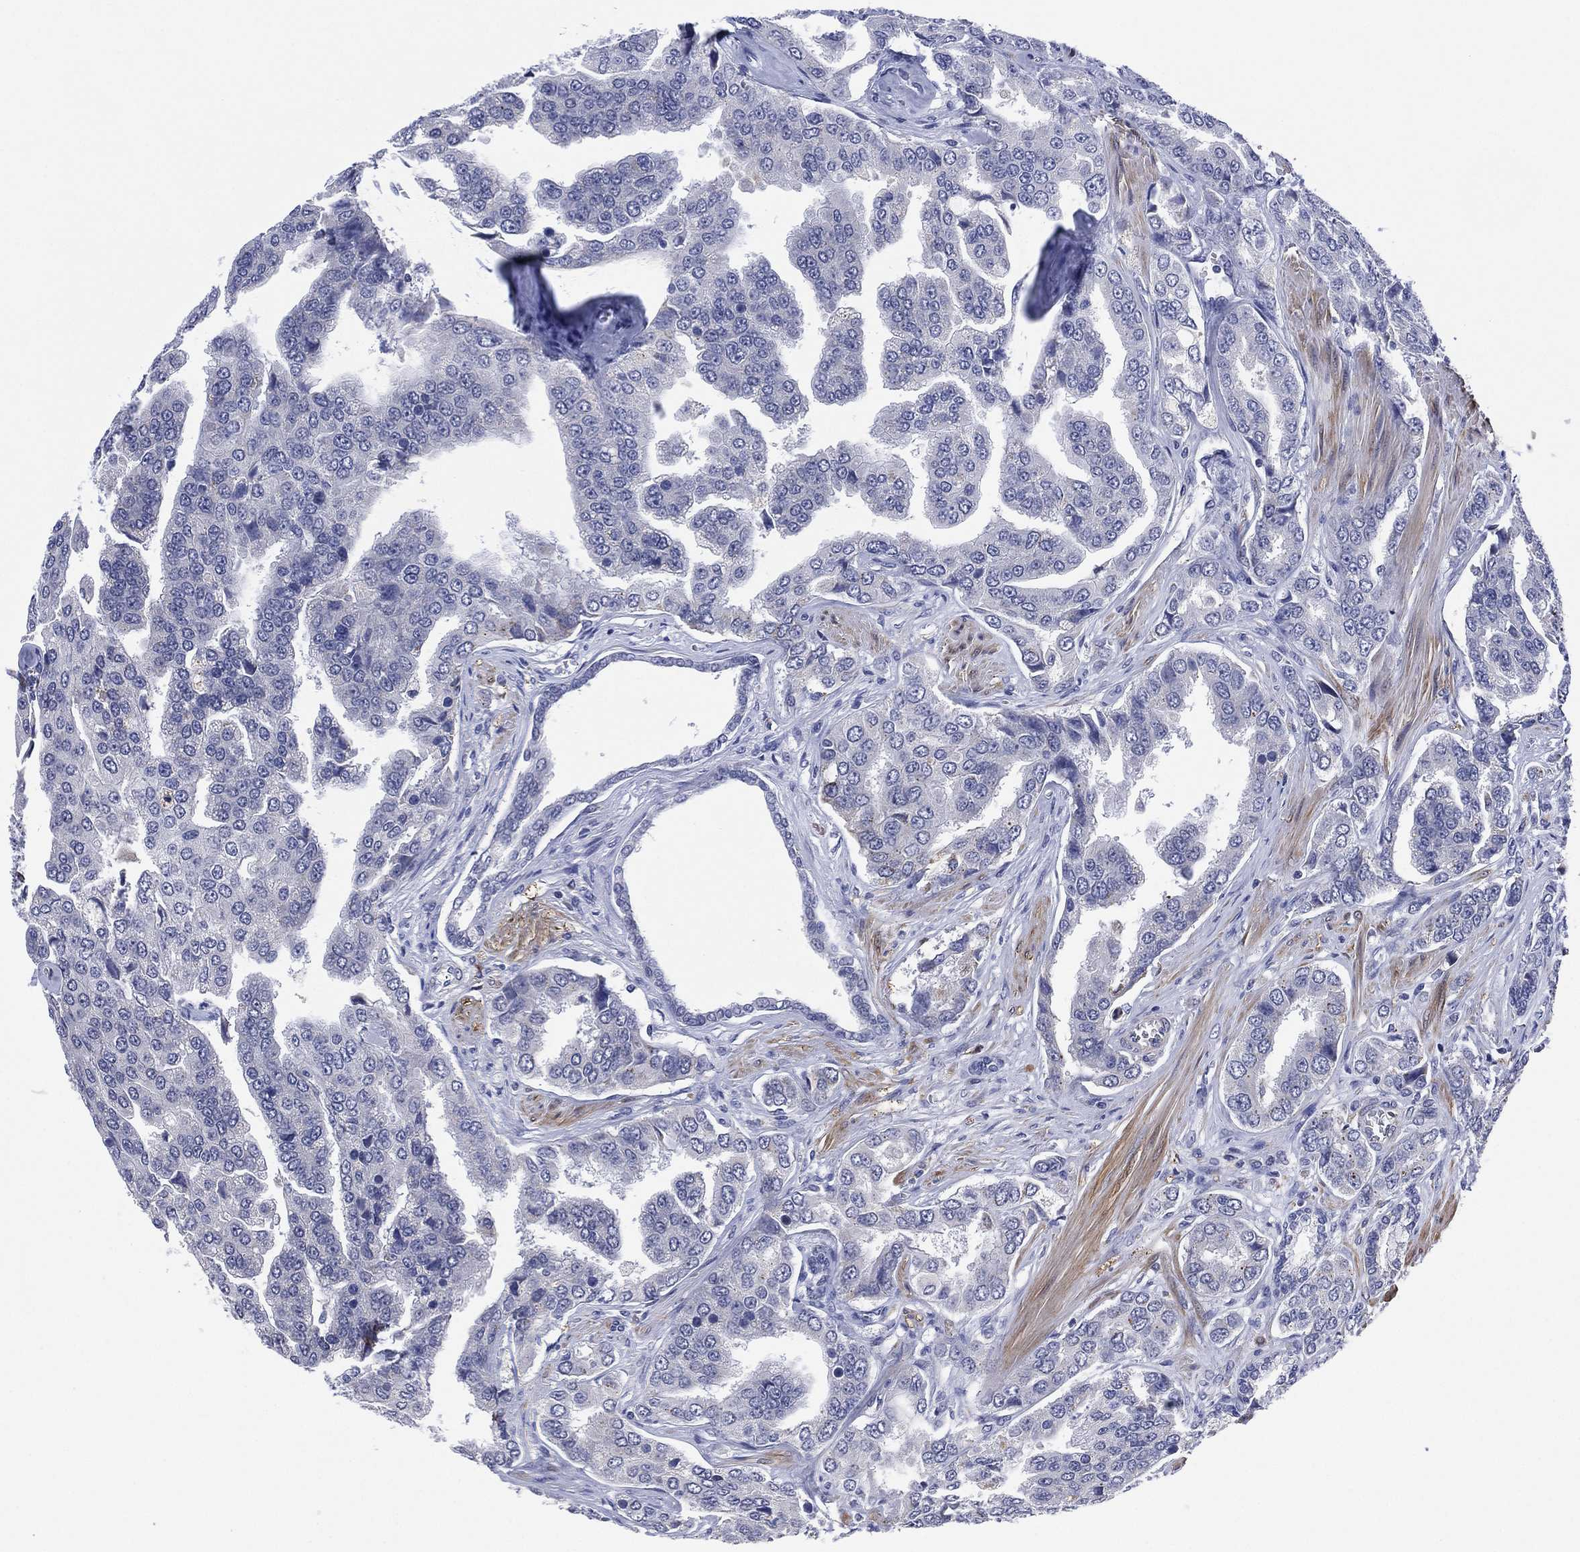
{"staining": {"intensity": "negative", "quantity": "none", "location": "none"}, "tissue": "prostate cancer", "cell_type": "Tumor cells", "image_type": "cancer", "snomed": [{"axis": "morphology", "description": "Adenocarcinoma, NOS"}, {"axis": "topography", "description": "Prostate and seminal vesicle, NOS"}, {"axis": "topography", "description": "Prostate"}], "caption": "This is an immunohistochemistry (IHC) micrograph of prostate cancer. There is no positivity in tumor cells.", "gene": "CLIP3", "patient": {"sex": "male", "age": 69}}